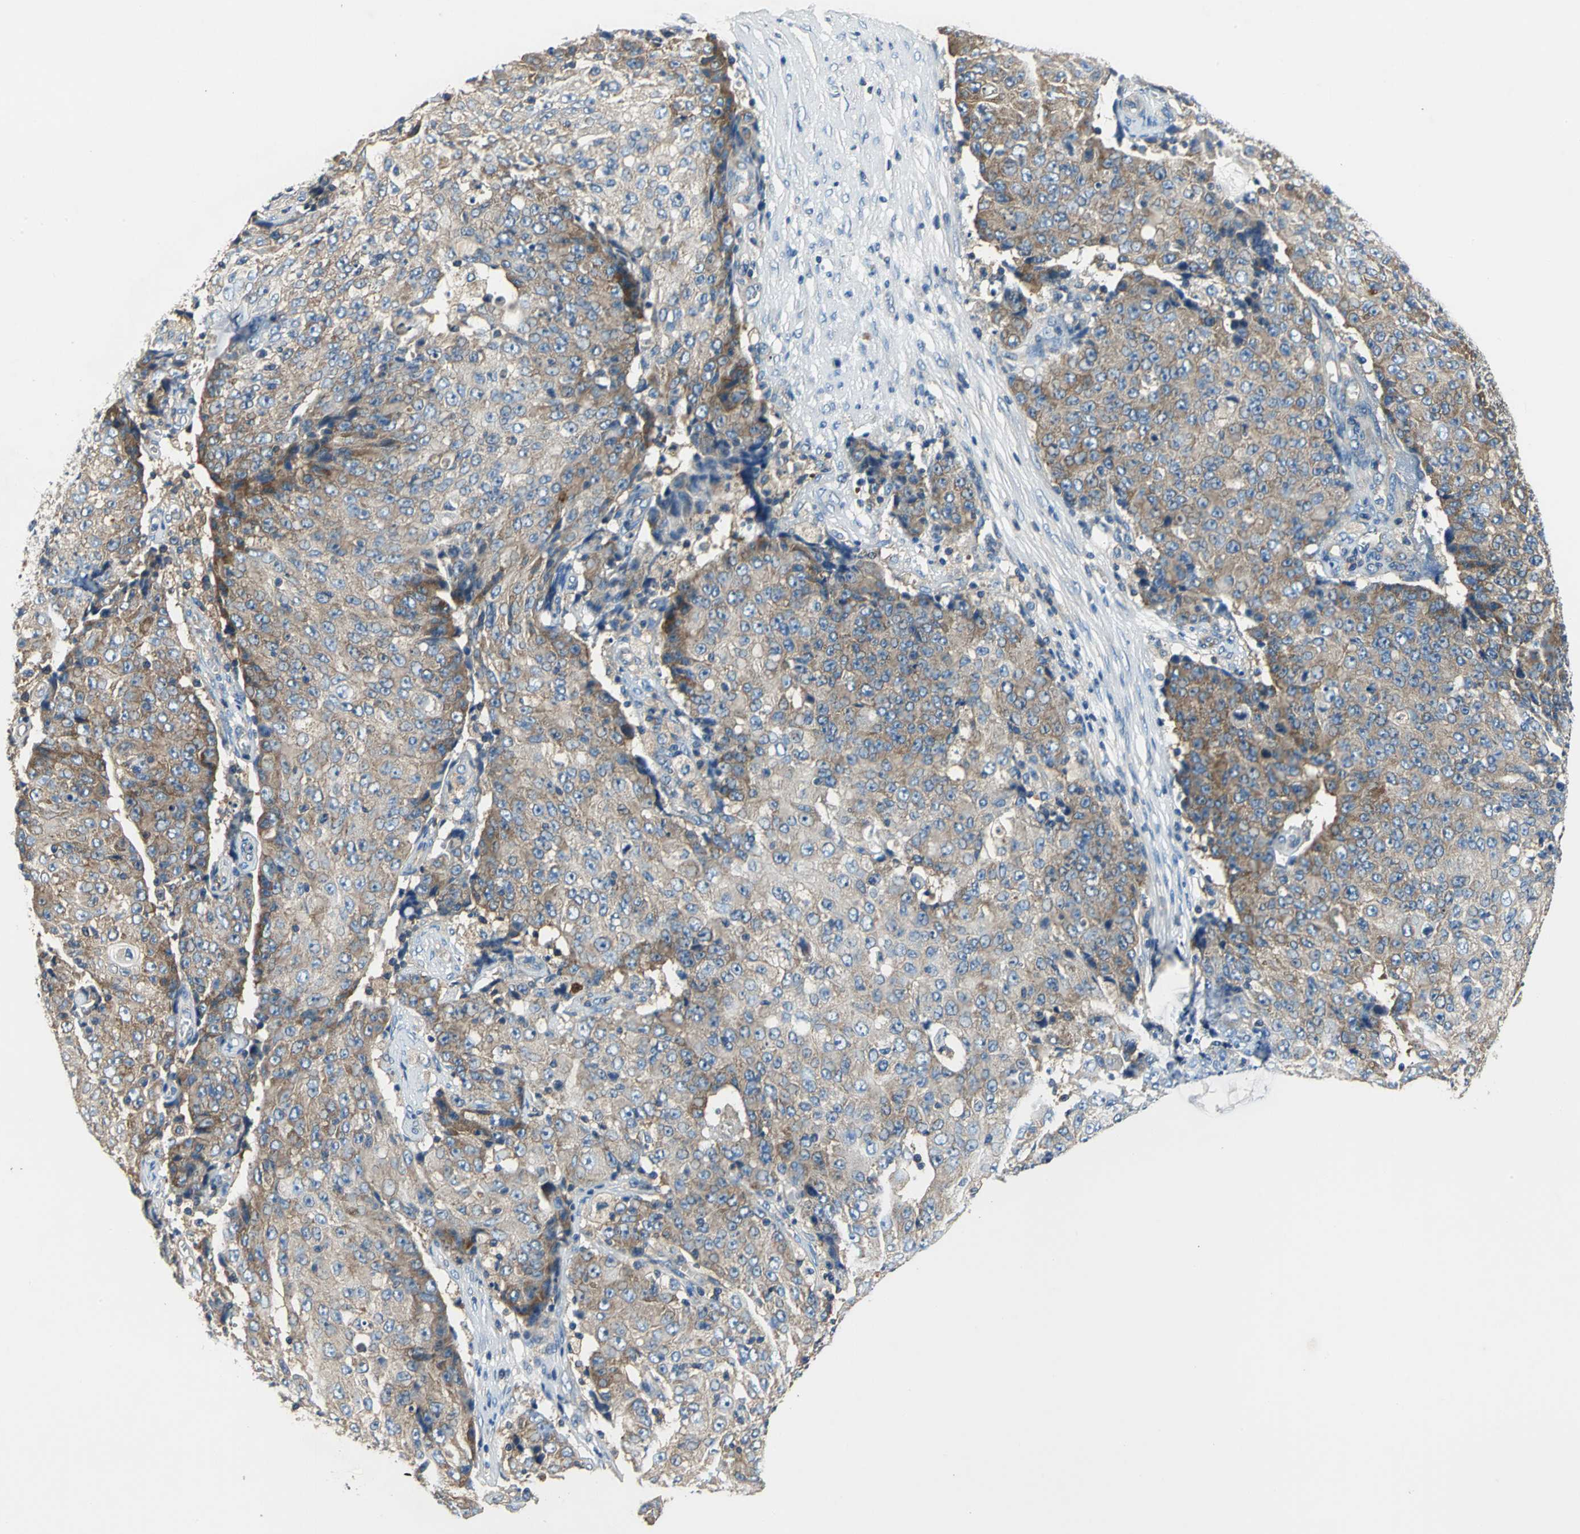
{"staining": {"intensity": "moderate", "quantity": "25%-75%", "location": "cytoplasmic/membranous"}, "tissue": "ovarian cancer", "cell_type": "Tumor cells", "image_type": "cancer", "snomed": [{"axis": "morphology", "description": "Carcinoma, endometroid"}, {"axis": "topography", "description": "Ovary"}], "caption": "Immunohistochemical staining of endometroid carcinoma (ovarian) shows medium levels of moderate cytoplasmic/membranous positivity in about 25%-75% of tumor cells. (DAB (3,3'-diaminobenzidine) IHC with brightfield microscopy, high magnification).", "gene": "DDX3Y", "patient": {"sex": "female", "age": 42}}